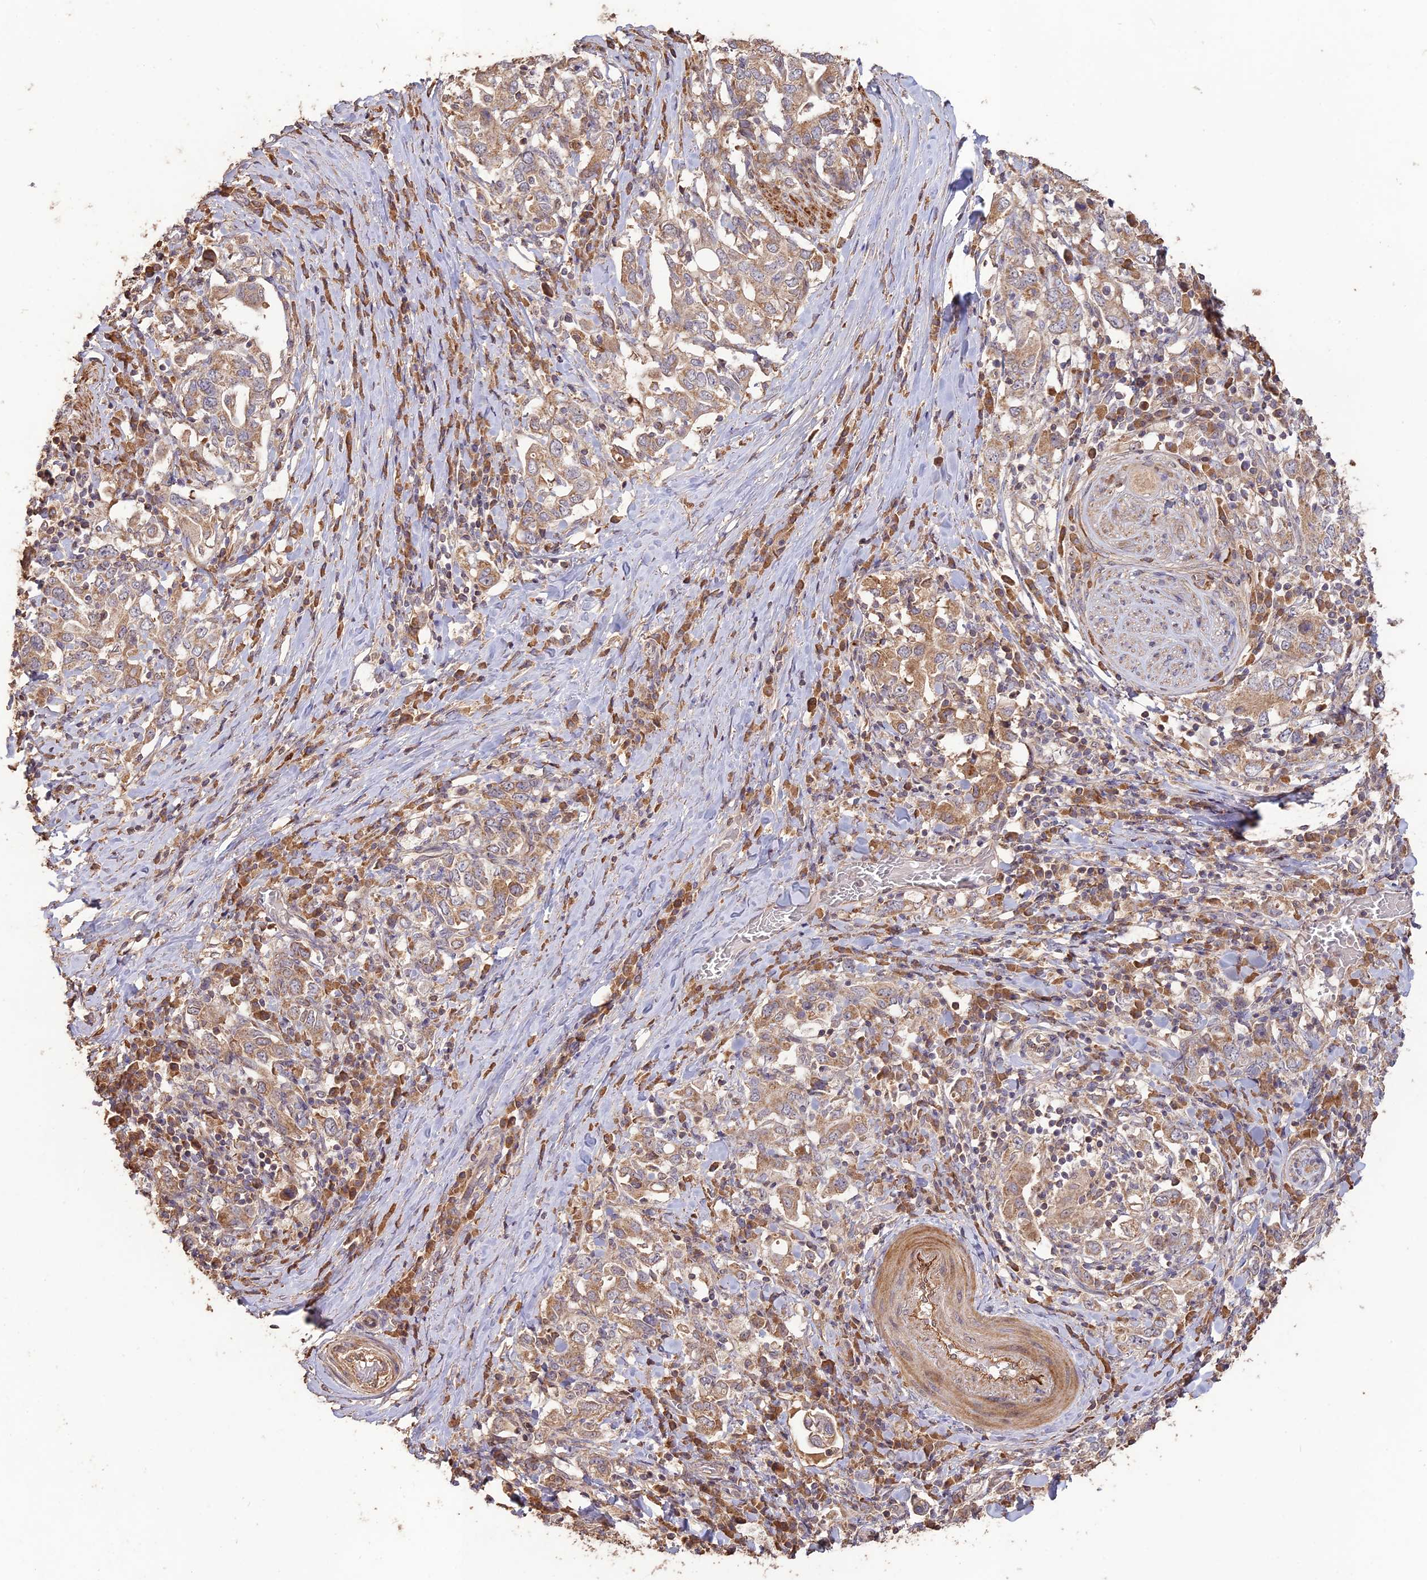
{"staining": {"intensity": "weak", "quantity": ">75%", "location": "cytoplasmic/membranous"}, "tissue": "stomach cancer", "cell_type": "Tumor cells", "image_type": "cancer", "snomed": [{"axis": "morphology", "description": "Adenocarcinoma, NOS"}, {"axis": "topography", "description": "Stomach, upper"}, {"axis": "topography", "description": "Stomach"}], "caption": "Immunohistochemistry (IHC) (DAB) staining of stomach adenocarcinoma exhibits weak cytoplasmic/membranous protein expression in about >75% of tumor cells.", "gene": "LAYN", "patient": {"sex": "male", "age": 62}}